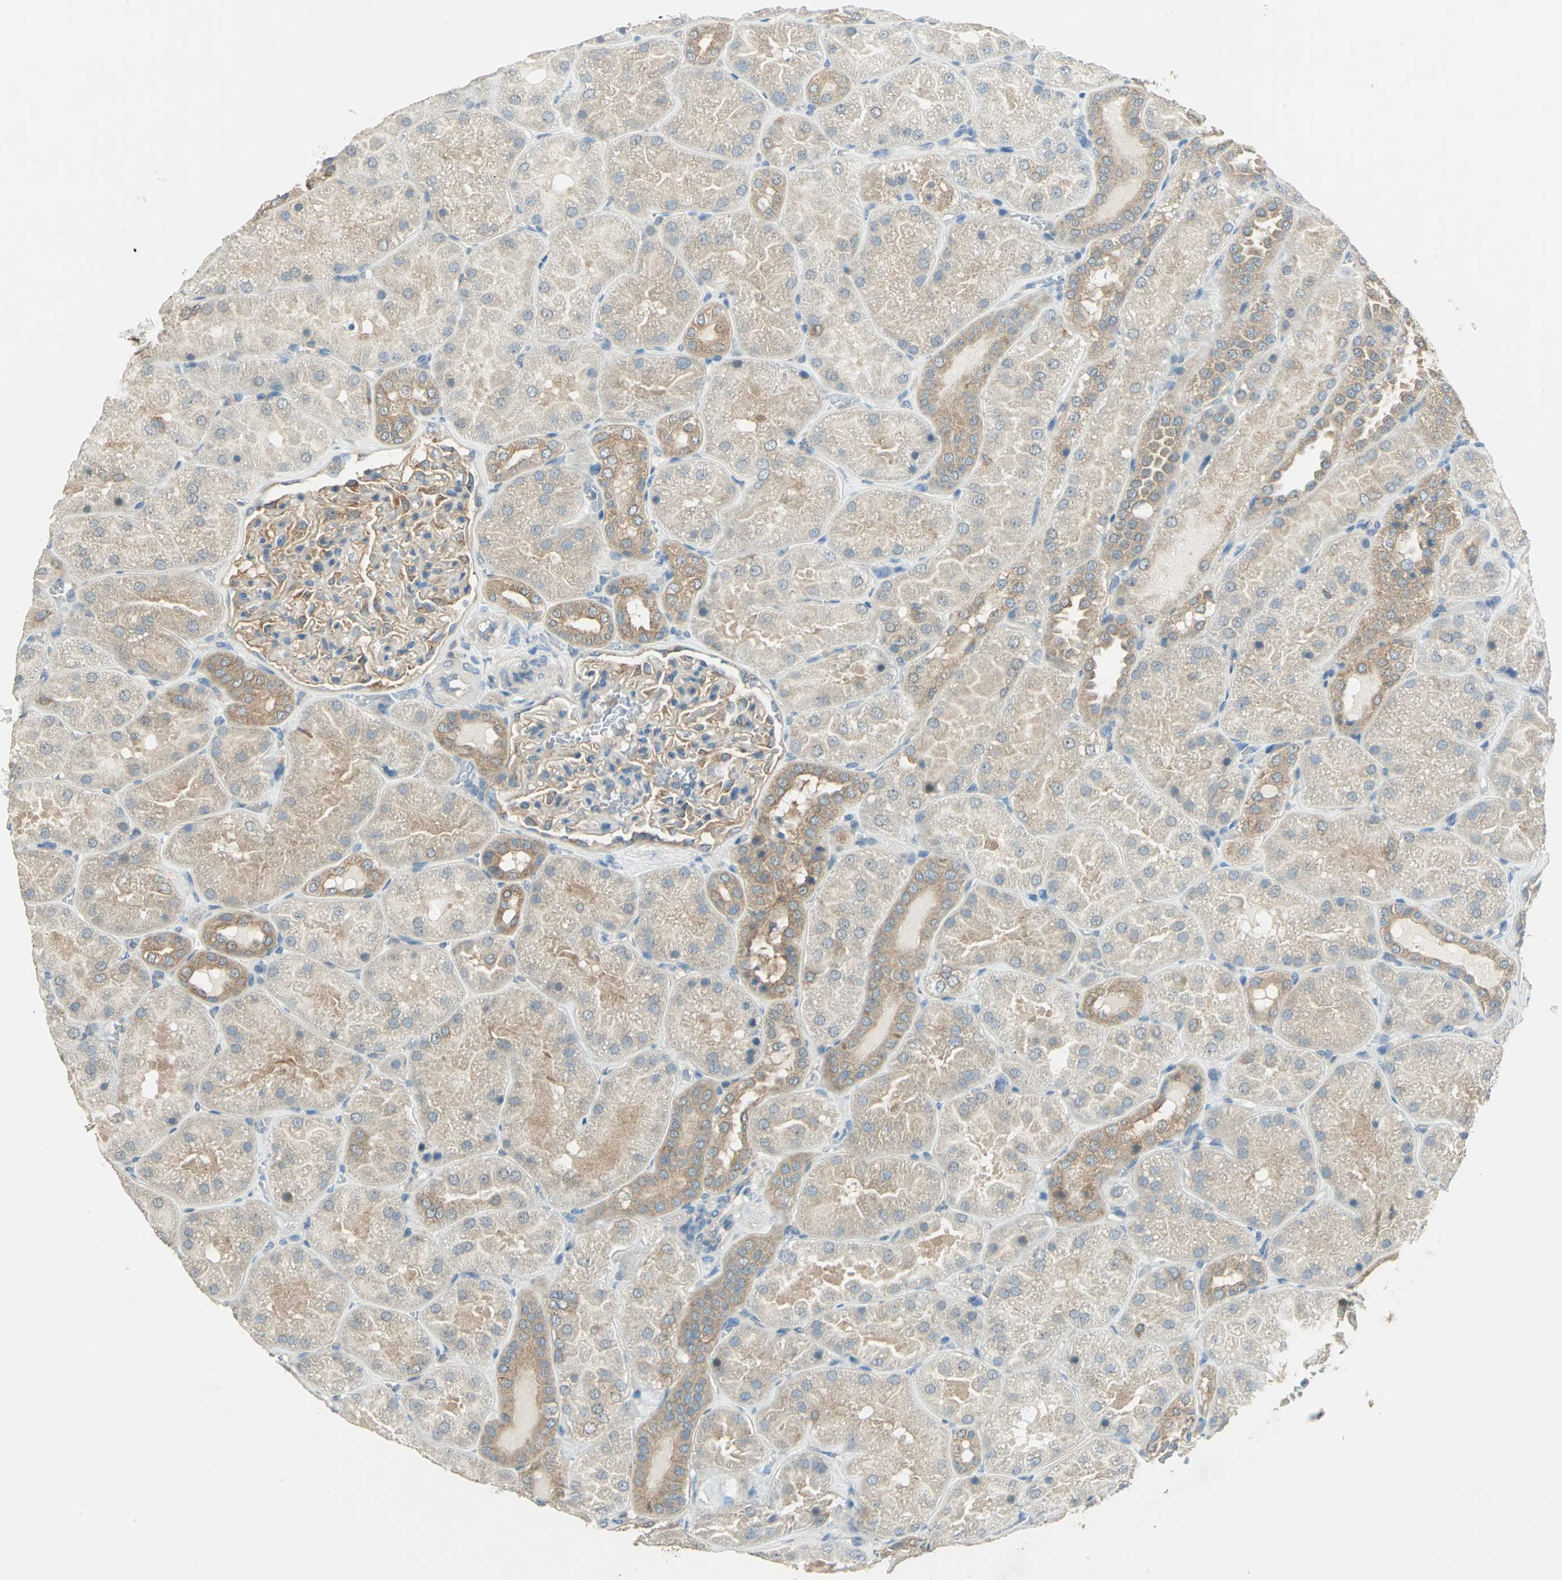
{"staining": {"intensity": "moderate", "quantity": "<25%", "location": "cytoplasmic/membranous"}, "tissue": "kidney", "cell_type": "Cells in glomeruli", "image_type": "normal", "snomed": [{"axis": "morphology", "description": "Normal tissue, NOS"}, {"axis": "topography", "description": "Kidney"}], "caption": "Cells in glomeruli demonstrate low levels of moderate cytoplasmic/membranous expression in approximately <25% of cells in normal kidney. (DAB IHC with brightfield microscopy, high magnification).", "gene": "SHC2", "patient": {"sex": "male", "age": 28}}